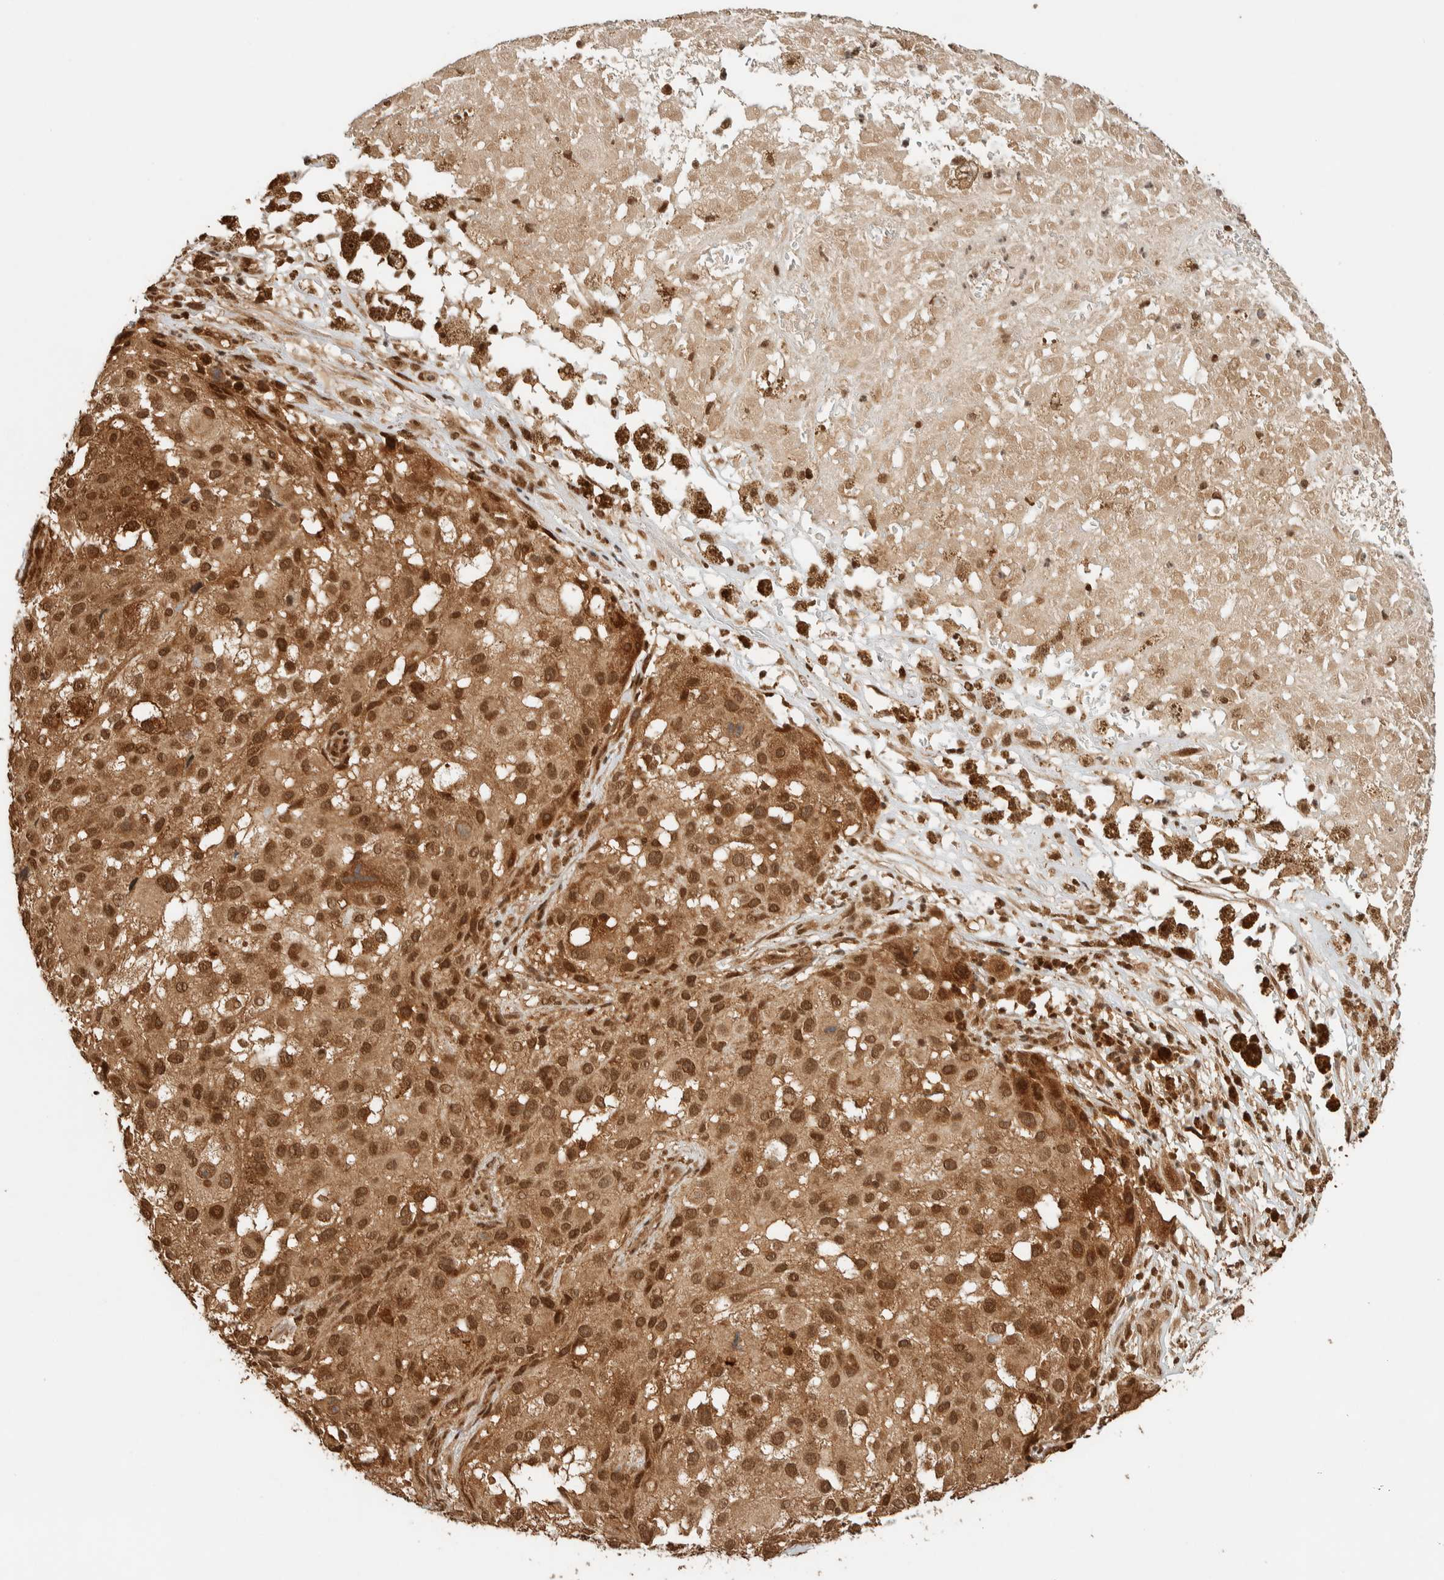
{"staining": {"intensity": "strong", "quantity": ">75%", "location": "cytoplasmic/membranous,nuclear"}, "tissue": "melanoma", "cell_type": "Tumor cells", "image_type": "cancer", "snomed": [{"axis": "morphology", "description": "Necrosis, NOS"}, {"axis": "morphology", "description": "Malignant melanoma, NOS"}, {"axis": "topography", "description": "Skin"}], "caption": "Immunohistochemistry (IHC) image of human malignant melanoma stained for a protein (brown), which exhibits high levels of strong cytoplasmic/membranous and nuclear staining in about >75% of tumor cells.", "gene": "ZBTB2", "patient": {"sex": "female", "age": 87}}